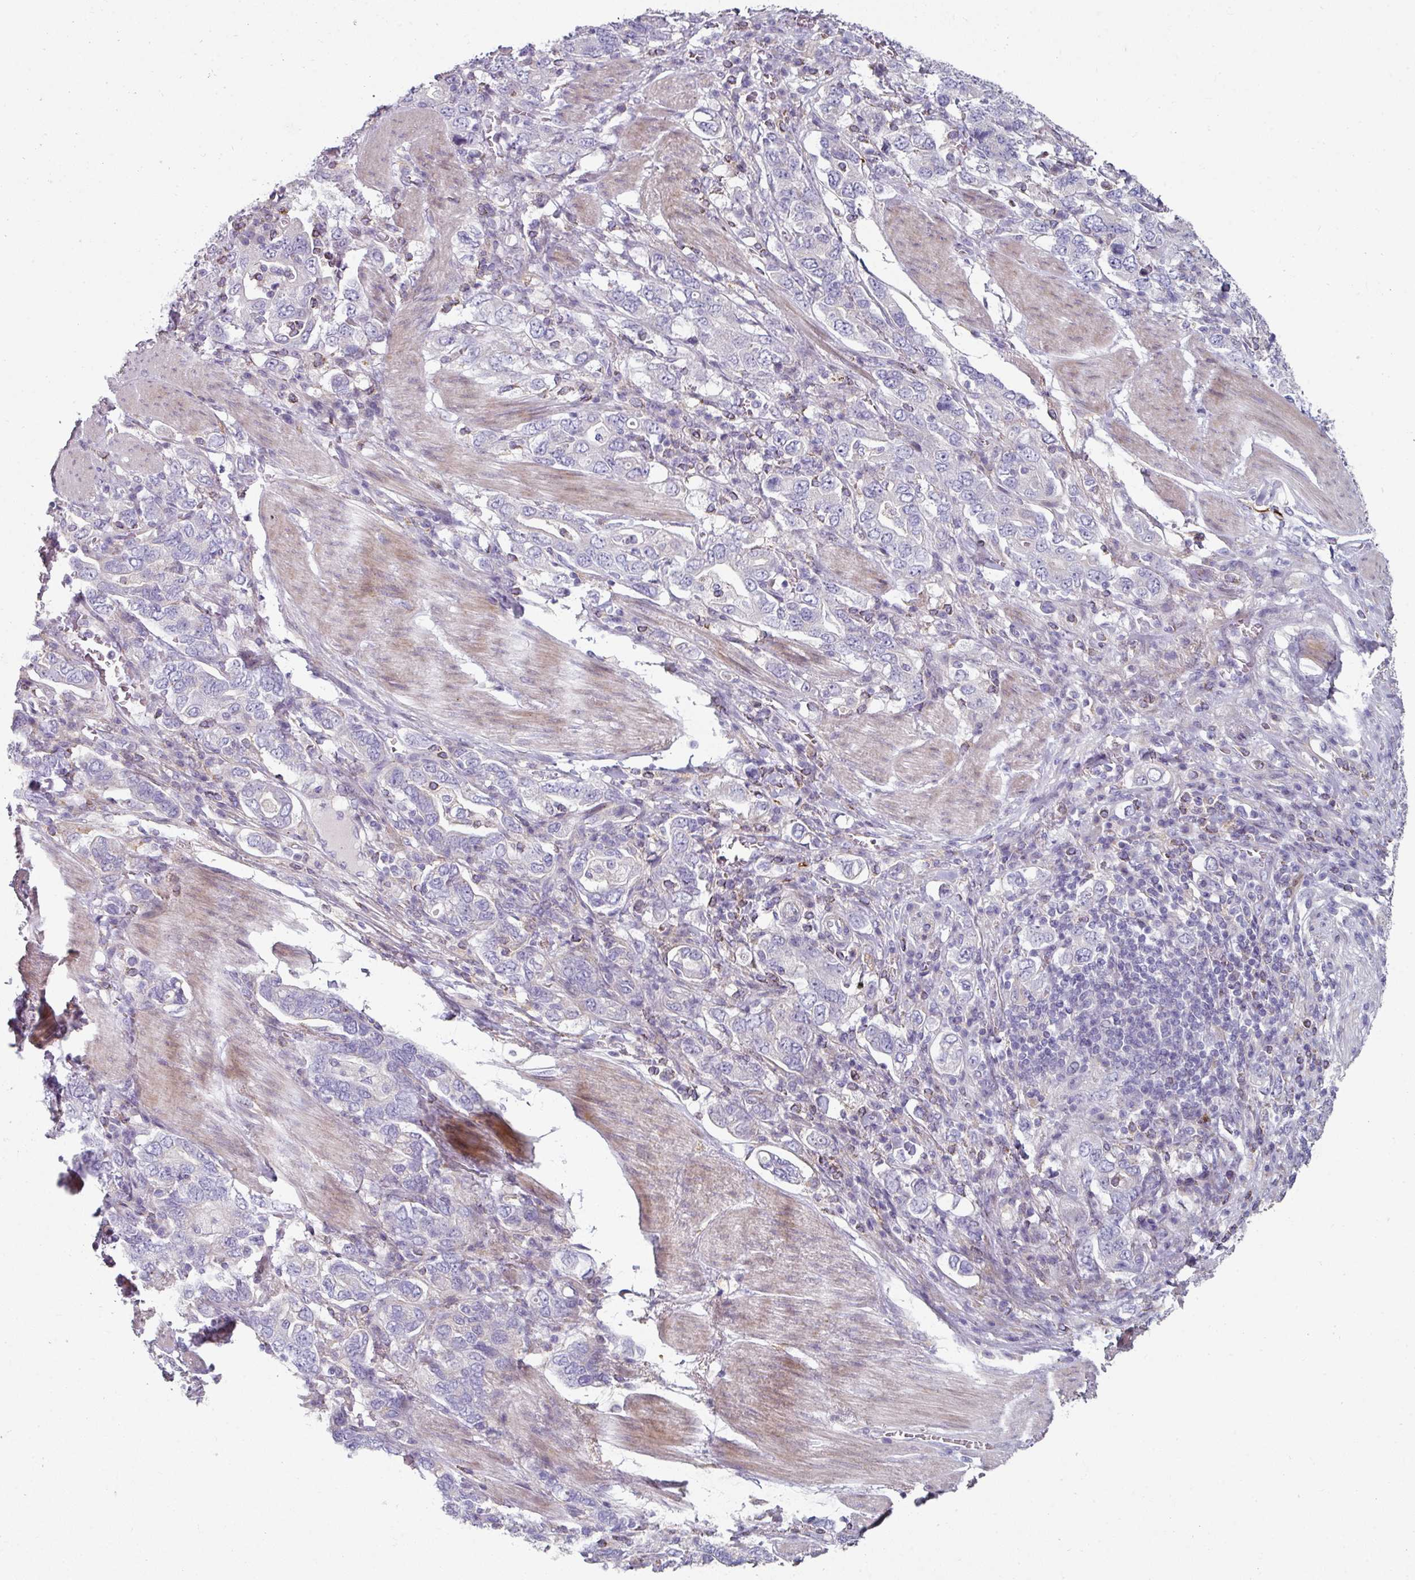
{"staining": {"intensity": "negative", "quantity": "none", "location": "none"}, "tissue": "stomach cancer", "cell_type": "Tumor cells", "image_type": "cancer", "snomed": [{"axis": "morphology", "description": "Adenocarcinoma, NOS"}, {"axis": "topography", "description": "Stomach, upper"}, {"axis": "topography", "description": "Stomach"}], "caption": "Tumor cells show no significant staining in adenocarcinoma (stomach).", "gene": "WSB2", "patient": {"sex": "male", "age": 62}}